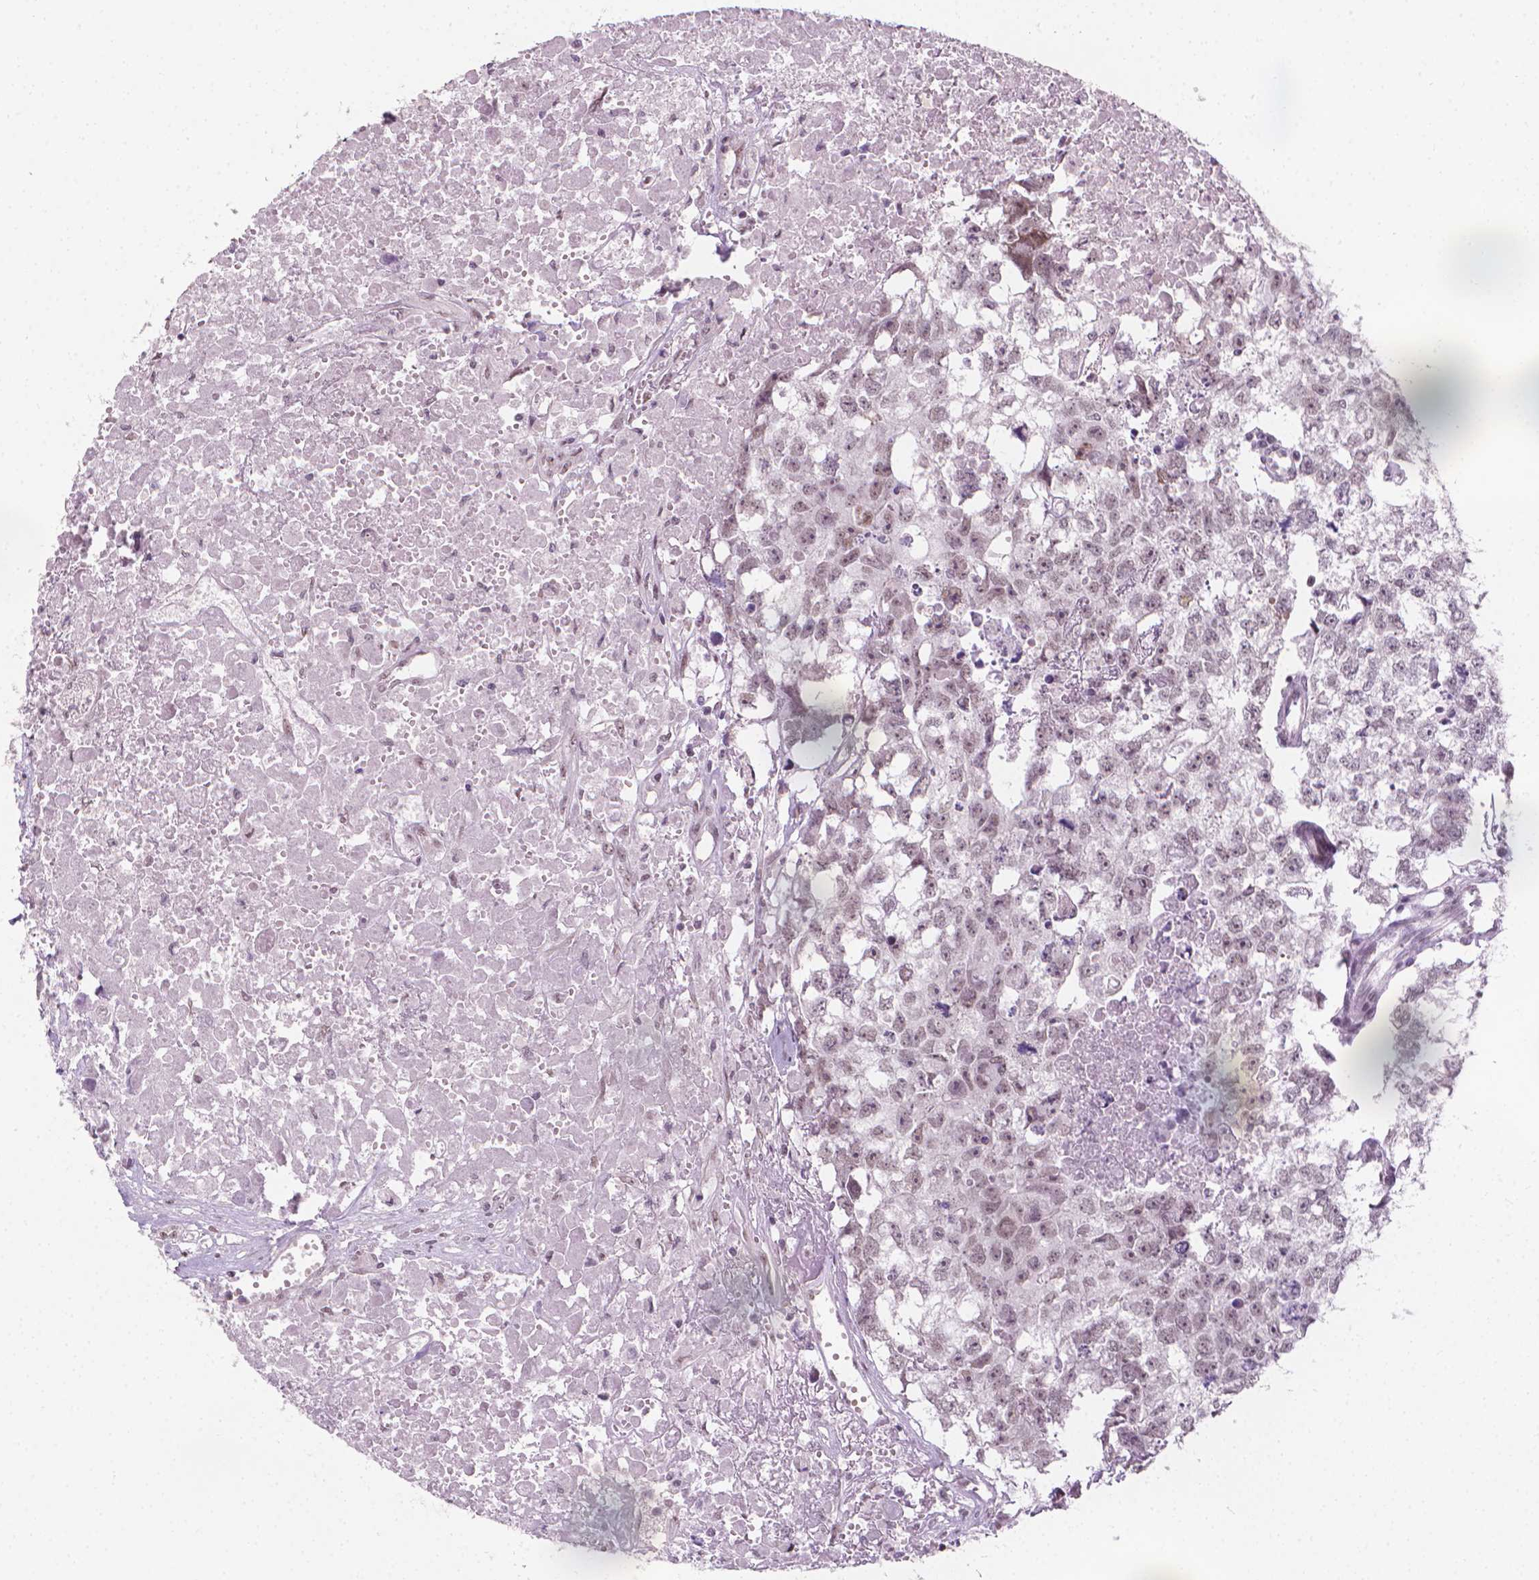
{"staining": {"intensity": "weak", "quantity": "<25%", "location": "nuclear"}, "tissue": "testis cancer", "cell_type": "Tumor cells", "image_type": "cancer", "snomed": [{"axis": "morphology", "description": "Carcinoma, Embryonal, NOS"}, {"axis": "morphology", "description": "Teratoma, malignant, NOS"}, {"axis": "topography", "description": "Testis"}], "caption": "DAB (3,3'-diaminobenzidine) immunohistochemical staining of testis cancer (embryonal carcinoma) demonstrates no significant positivity in tumor cells.", "gene": "CDKN1C", "patient": {"sex": "male", "age": 44}}